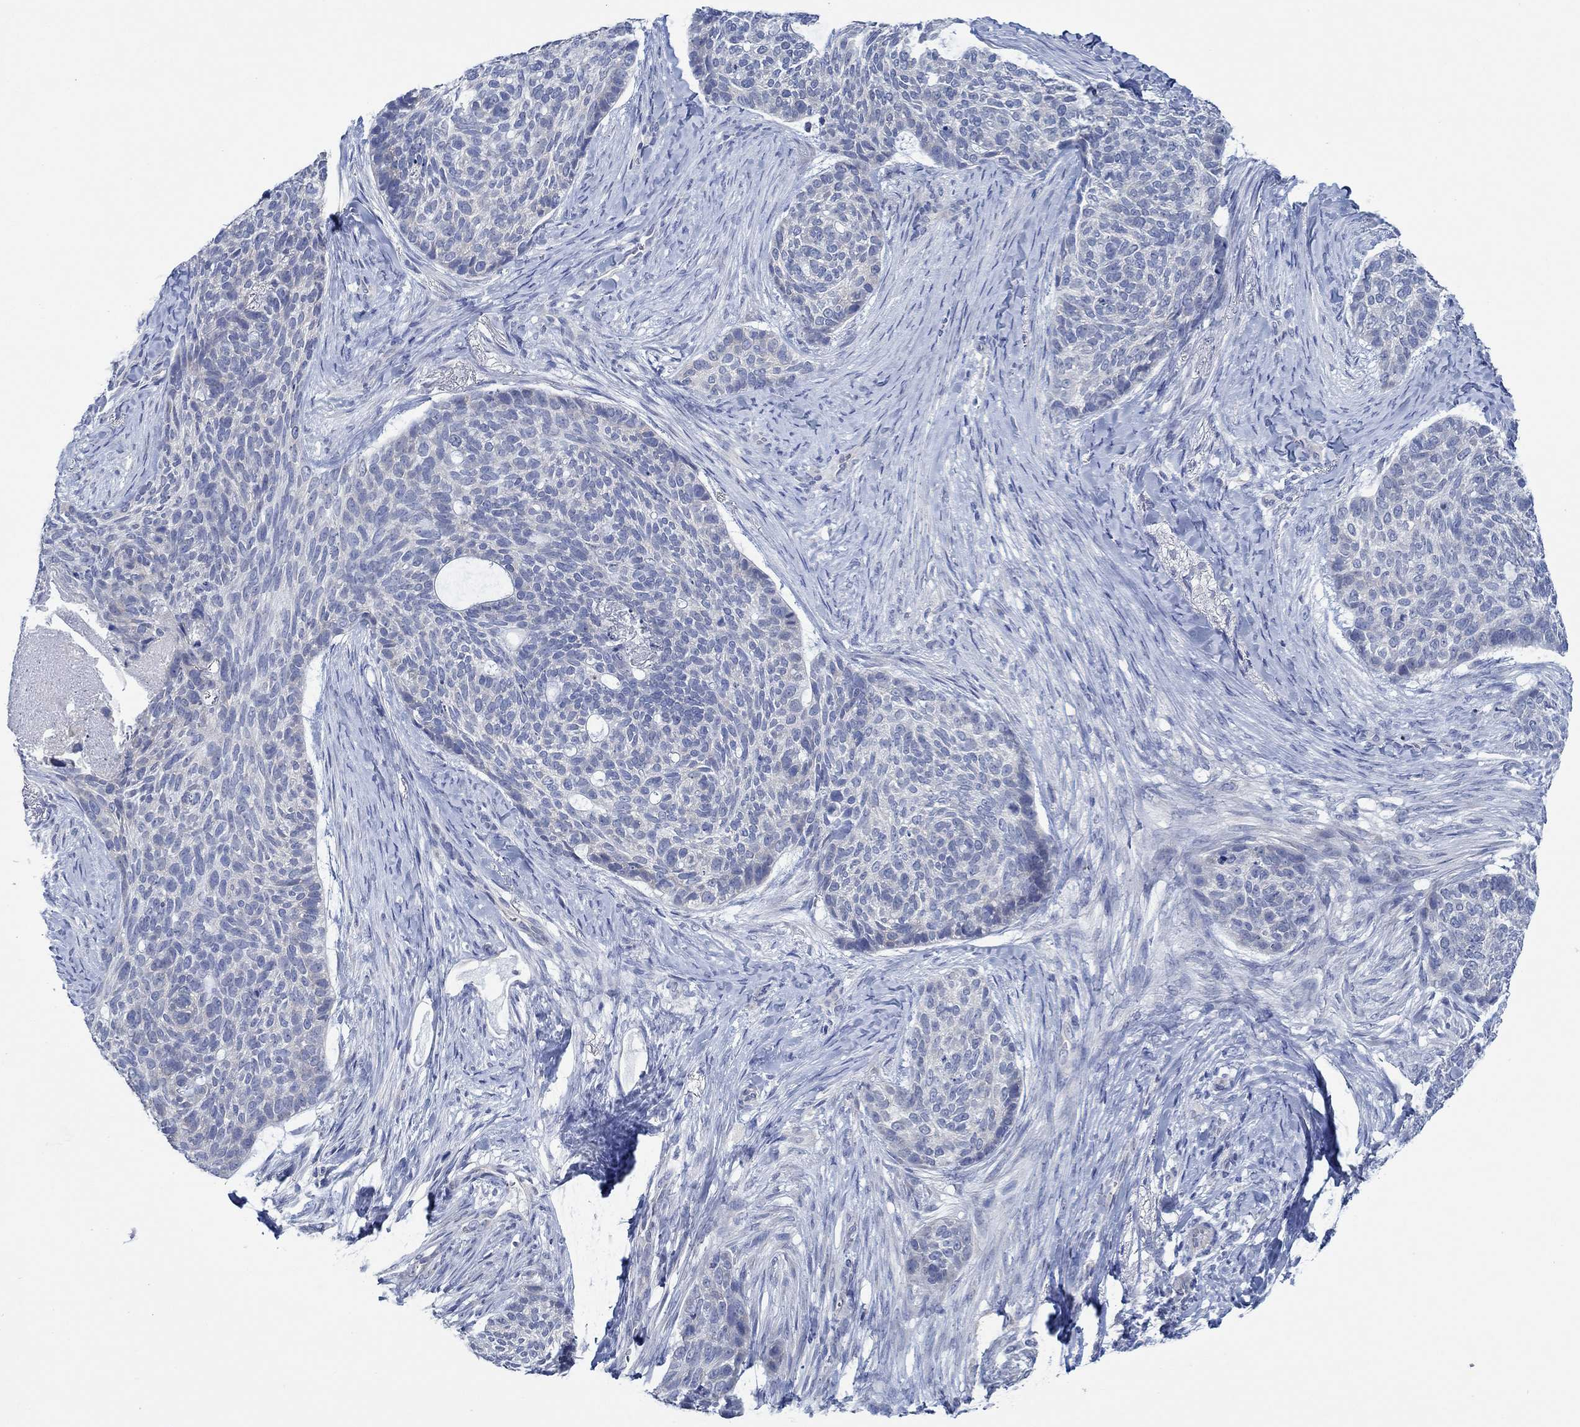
{"staining": {"intensity": "weak", "quantity": "<25%", "location": "cytoplasmic/membranous"}, "tissue": "skin cancer", "cell_type": "Tumor cells", "image_type": "cancer", "snomed": [{"axis": "morphology", "description": "Basal cell carcinoma"}, {"axis": "topography", "description": "Skin"}], "caption": "IHC of human skin cancer (basal cell carcinoma) displays no positivity in tumor cells.", "gene": "ZNF671", "patient": {"sex": "female", "age": 69}}